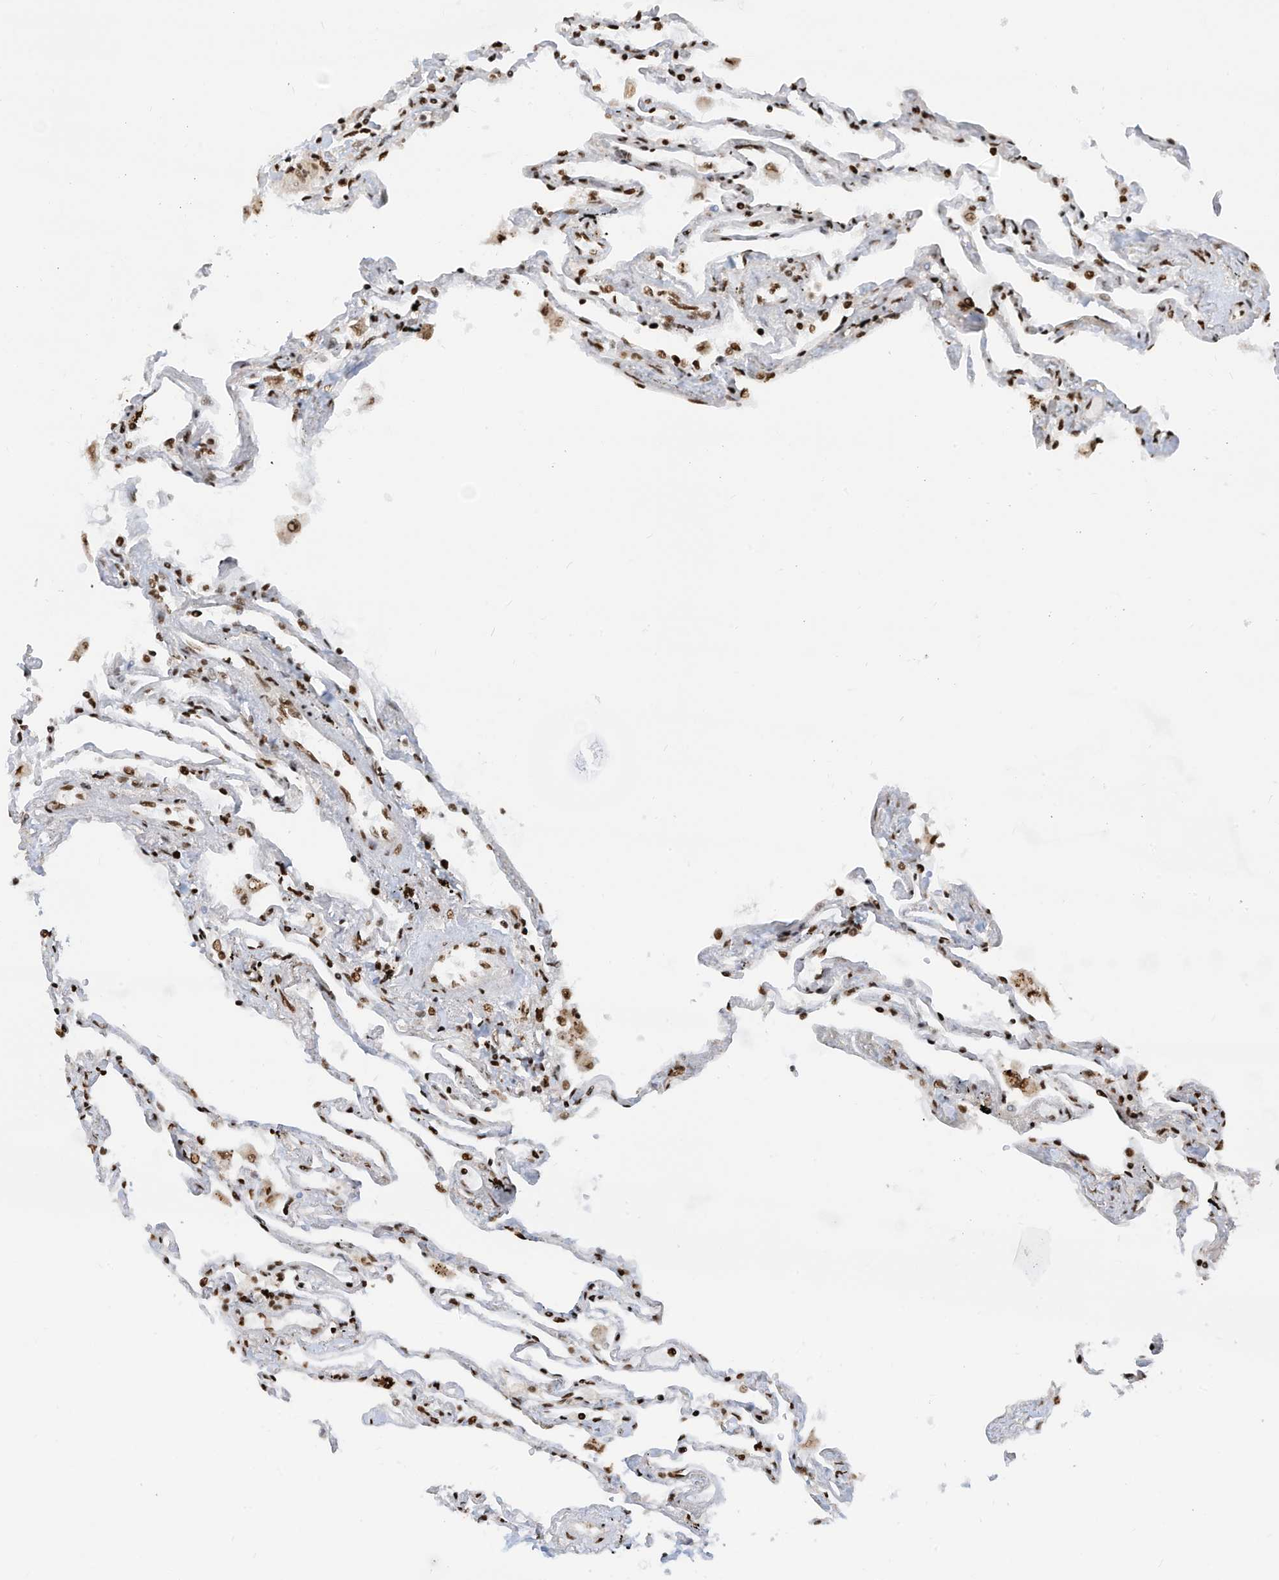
{"staining": {"intensity": "moderate", "quantity": ">75%", "location": "nuclear"}, "tissue": "lung", "cell_type": "Alveolar cells", "image_type": "normal", "snomed": [{"axis": "morphology", "description": "Normal tissue, NOS"}, {"axis": "topography", "description": "Lung"}], "caption": "Immunohistochemistry (DAB) staining of normal lung displays moderate nuclear protein positivity in approximately >75% of alveolar cells.", "gene": "SAMD15", "patient": {"sex": "female", "age": 67}}